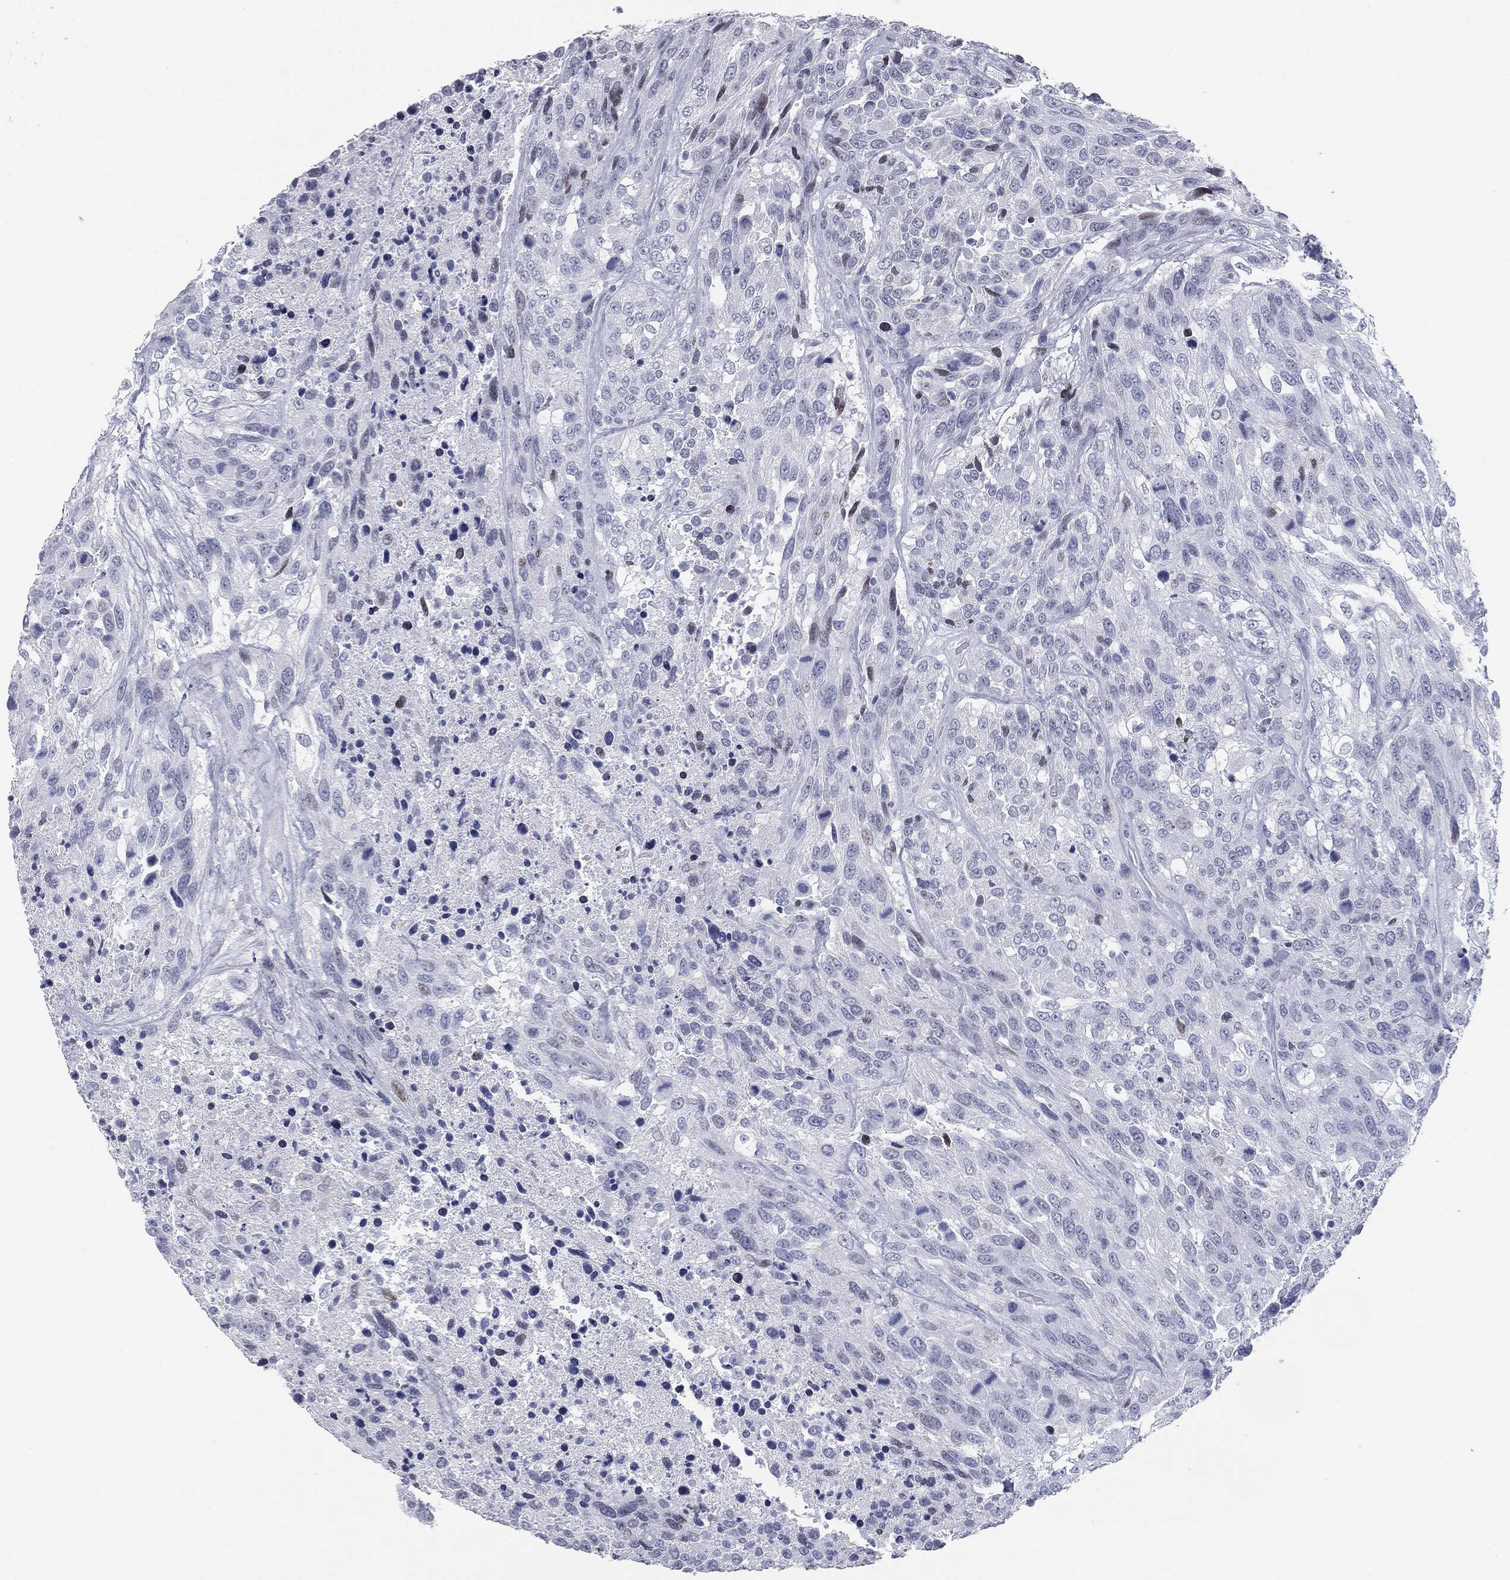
{"staining": {"intensity": "negative", "quantity": "none", "location": "none"}, "tissue": "urothelial cancer", "cell_type": "Tumor cells", "image_type": "cancer", "snomed": [{"axis": "morphology", "description": "Urothelial carcinoma, High grade"}, {"axis": "topography", "description": "Urinary bladder"}], "caption": "A histopathology image of urothelial carcinoma (high-grade) stained for a protein exhibits no brown staining in tumor cells.", "gene": "TPO", "patient": {"sex": "female", "age": 70}}